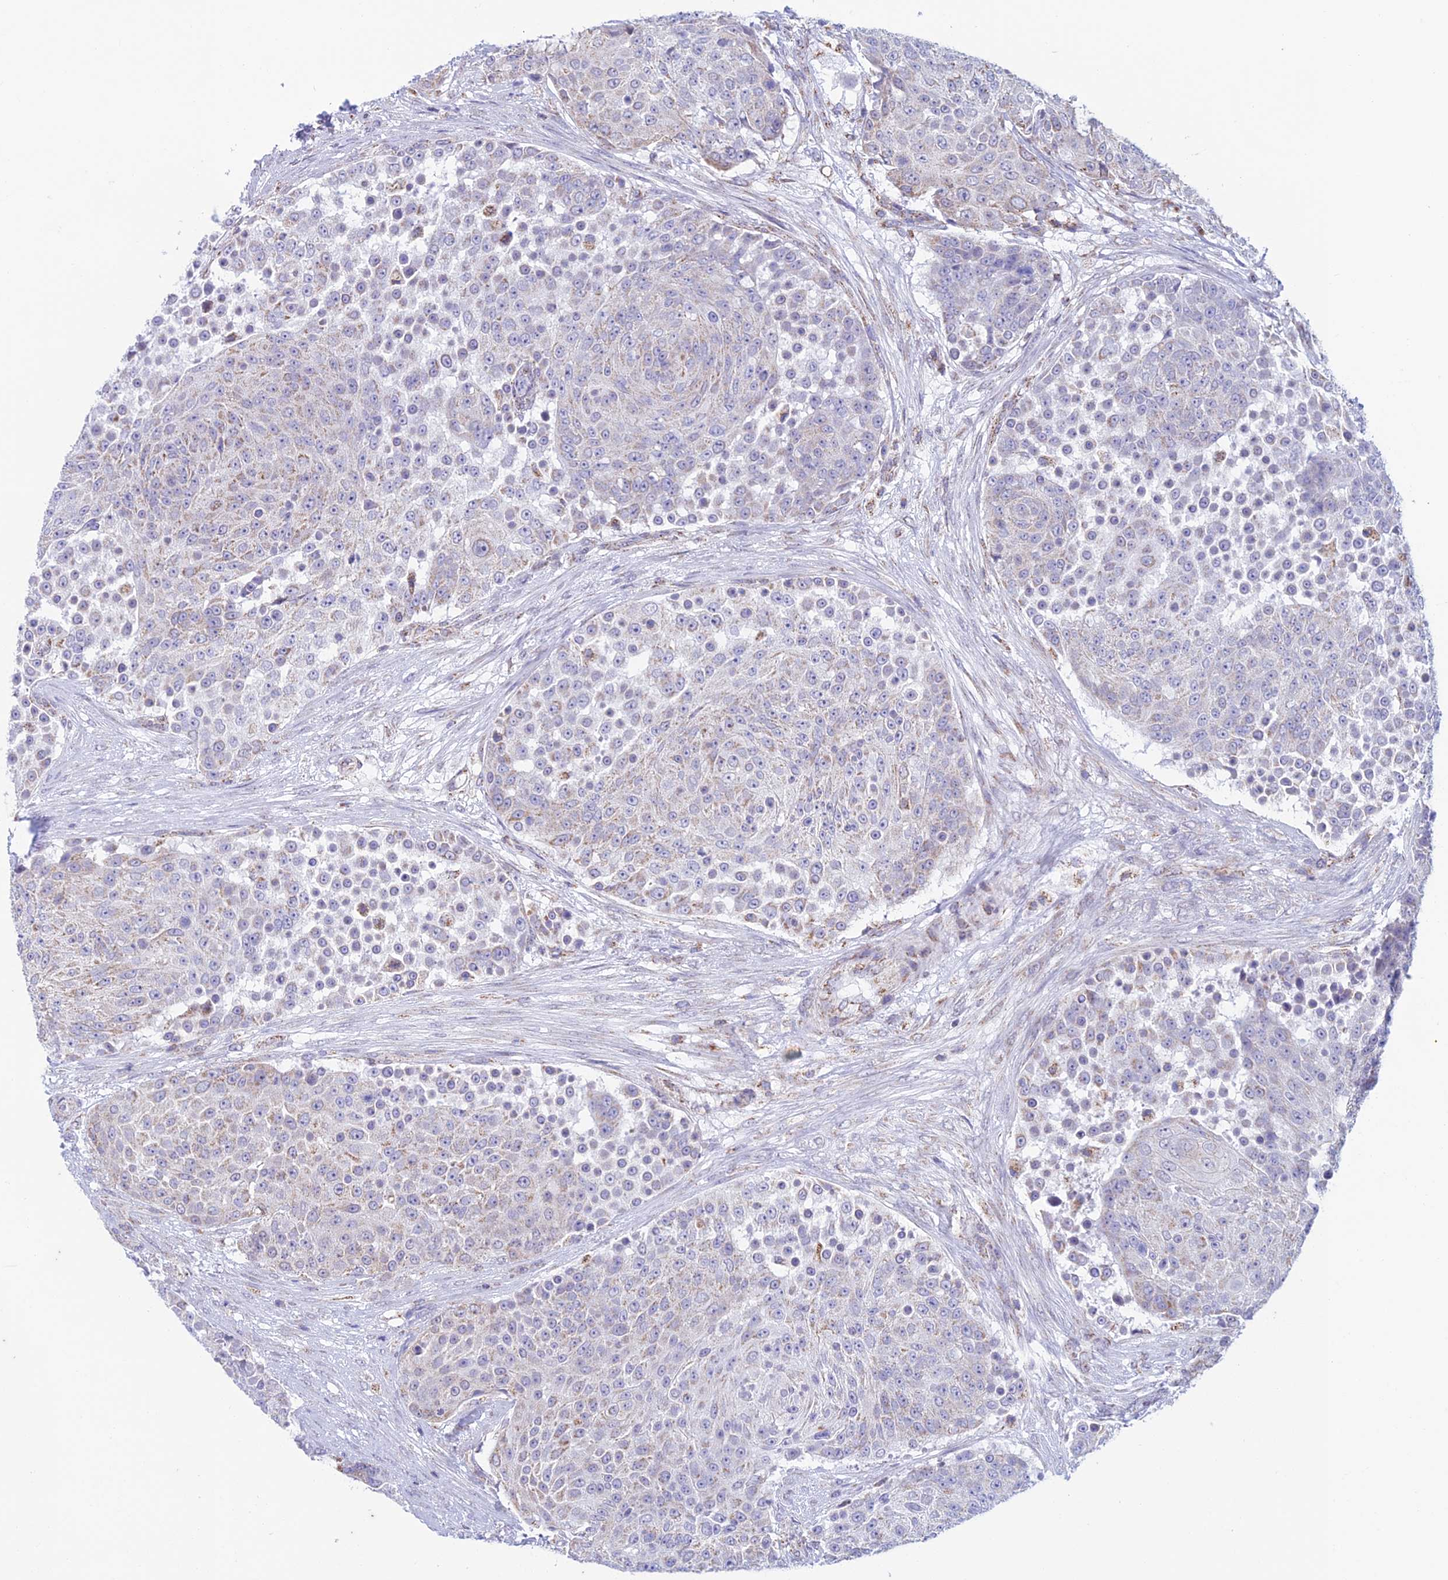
{"staining": {"intensity": "weak", "quantity": "<25%", "location": "cytoplasmic/membranous"}, "tissue": "urothelial cancer", "cell_type": "Tumor cells", "image_type": "cancer", "snomed": [{"axis": "morphology", "description": "Urothelial carcinoma, High grade"}, {"axis": "topography", "description": "Urinary bladder"}], "caption": "The micrograph demonstrates no staining of tumor cells in urothelial cancer.", "gene": "ZNG1B", "patient": {"sex": "female", "age": 63}}